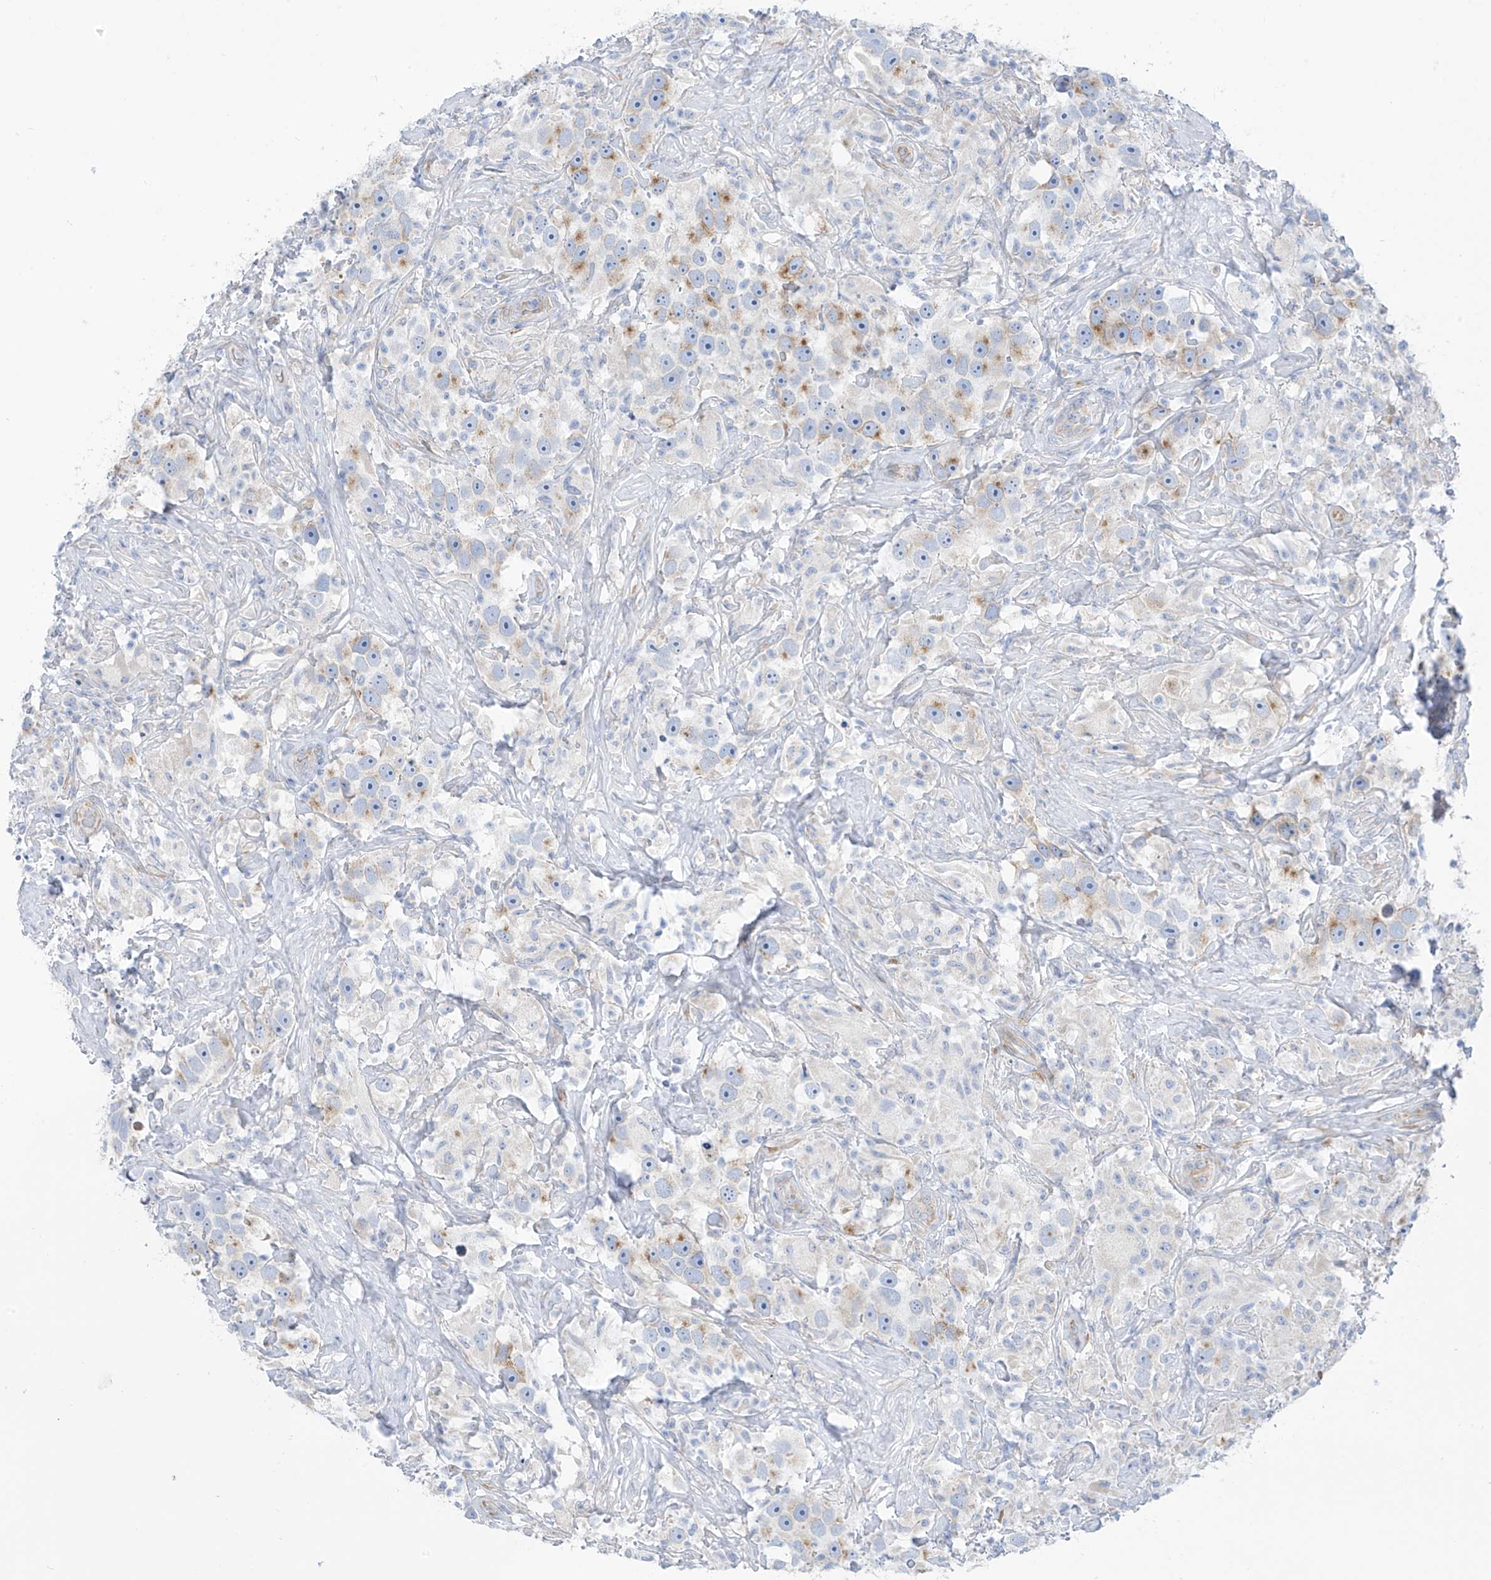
{"staining": {"intensity": "moderate", "quantity": "25%-75%", "location": "cytoplasmic/membranous"}, "tissue": "testis cancer", "cell_type": "Tumor cells", "image_type": "cancer", "snomed": [{"axis": "morphology", "description": "Seminoma, NOS"}, {"axis": "topography", "description": "Testis"}], "caption": "There is medium levels of moderate cytoplasmic/membranous positivity in tumor cells of seminoma (testis), as demonstrated by immunohistochemical staining (brown color).", "gene": "RCN2", "patient": {"sex": "male", "age": 49}}